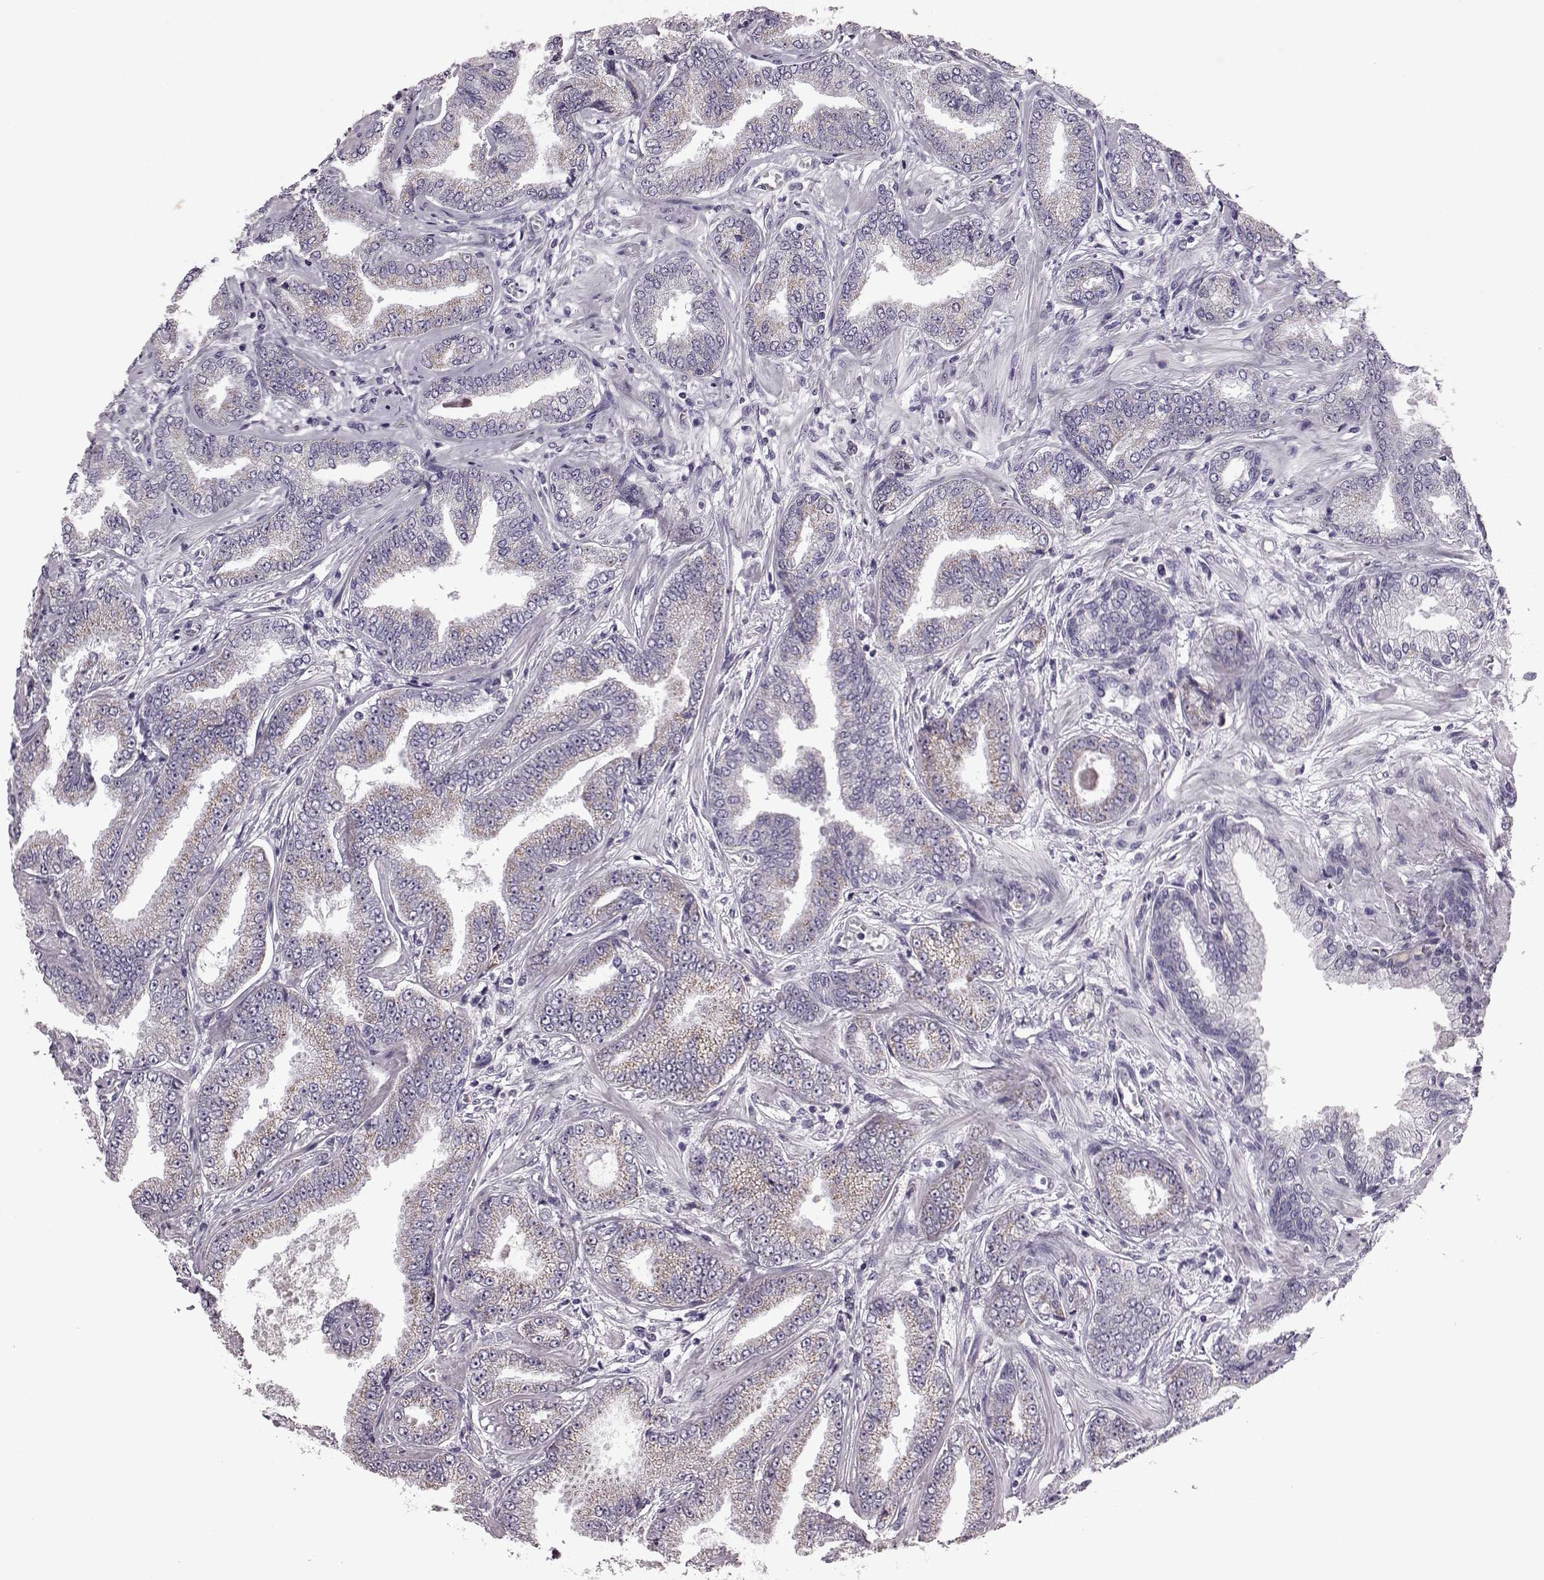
{"staining": {"intensity": "weak", "quantity": ">75%", "location": "cytoplasmic/membranous"}, "tissue": "prostate cancer", "cell_type": "Tumor cells", "image_type": "cancer", "snomed": [{"axis": "morphology", "description": "Adenocarcinoma, Low grade"}, {"axis": "topography", "description": "Prostate"}], "caption": "This image exhibits IHC staining of human prostate cancer, with low weak cytoplasmic/membranous staining in about >75% of tumor cells.", "gene": "RIMS2", "patient": {"sex": "male", "age": 55}}